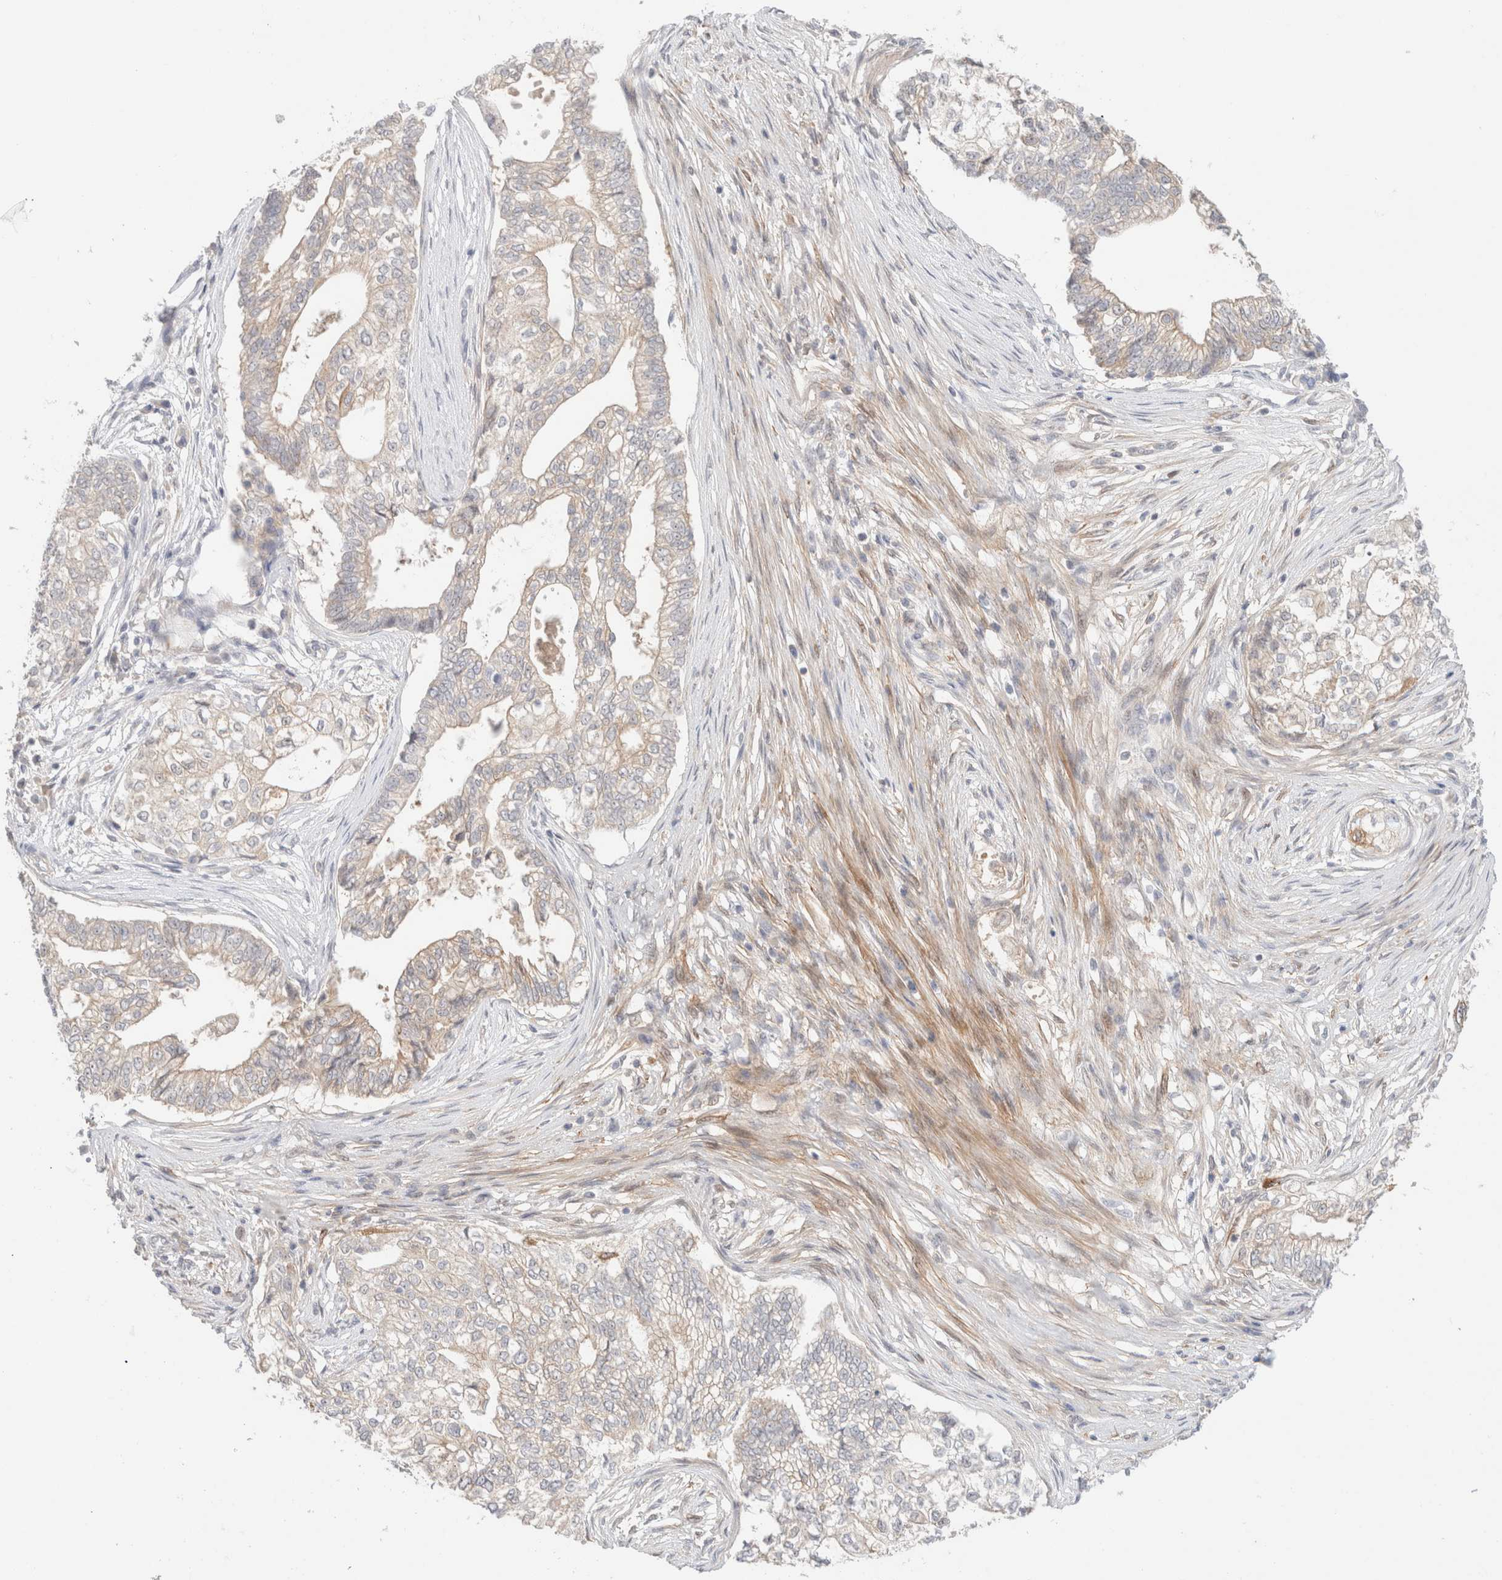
{"staining": {"intensity": "strong", "quantity": "<25%", "location": "cytoplasmic/membranous"}, "tissue": "pancreatic cancer", "cell_type": "Tumor cells", "image_type": "cancer", "snomed": [{"axis": "morphology", "description": "Adenocarcinoma, NOS"}, {"axis": "topography", "description": "Pancreas"}], "caption": "Approximately <25% of tumor cells in human adenocarcinoma (pancreatic) demonstrate strong cytoplasmic/membranous protein positivity as visualized by brown immunohistochemical staining.", "gene": "SDR16C5", "patient": {"sex": "male", "age": 72}}